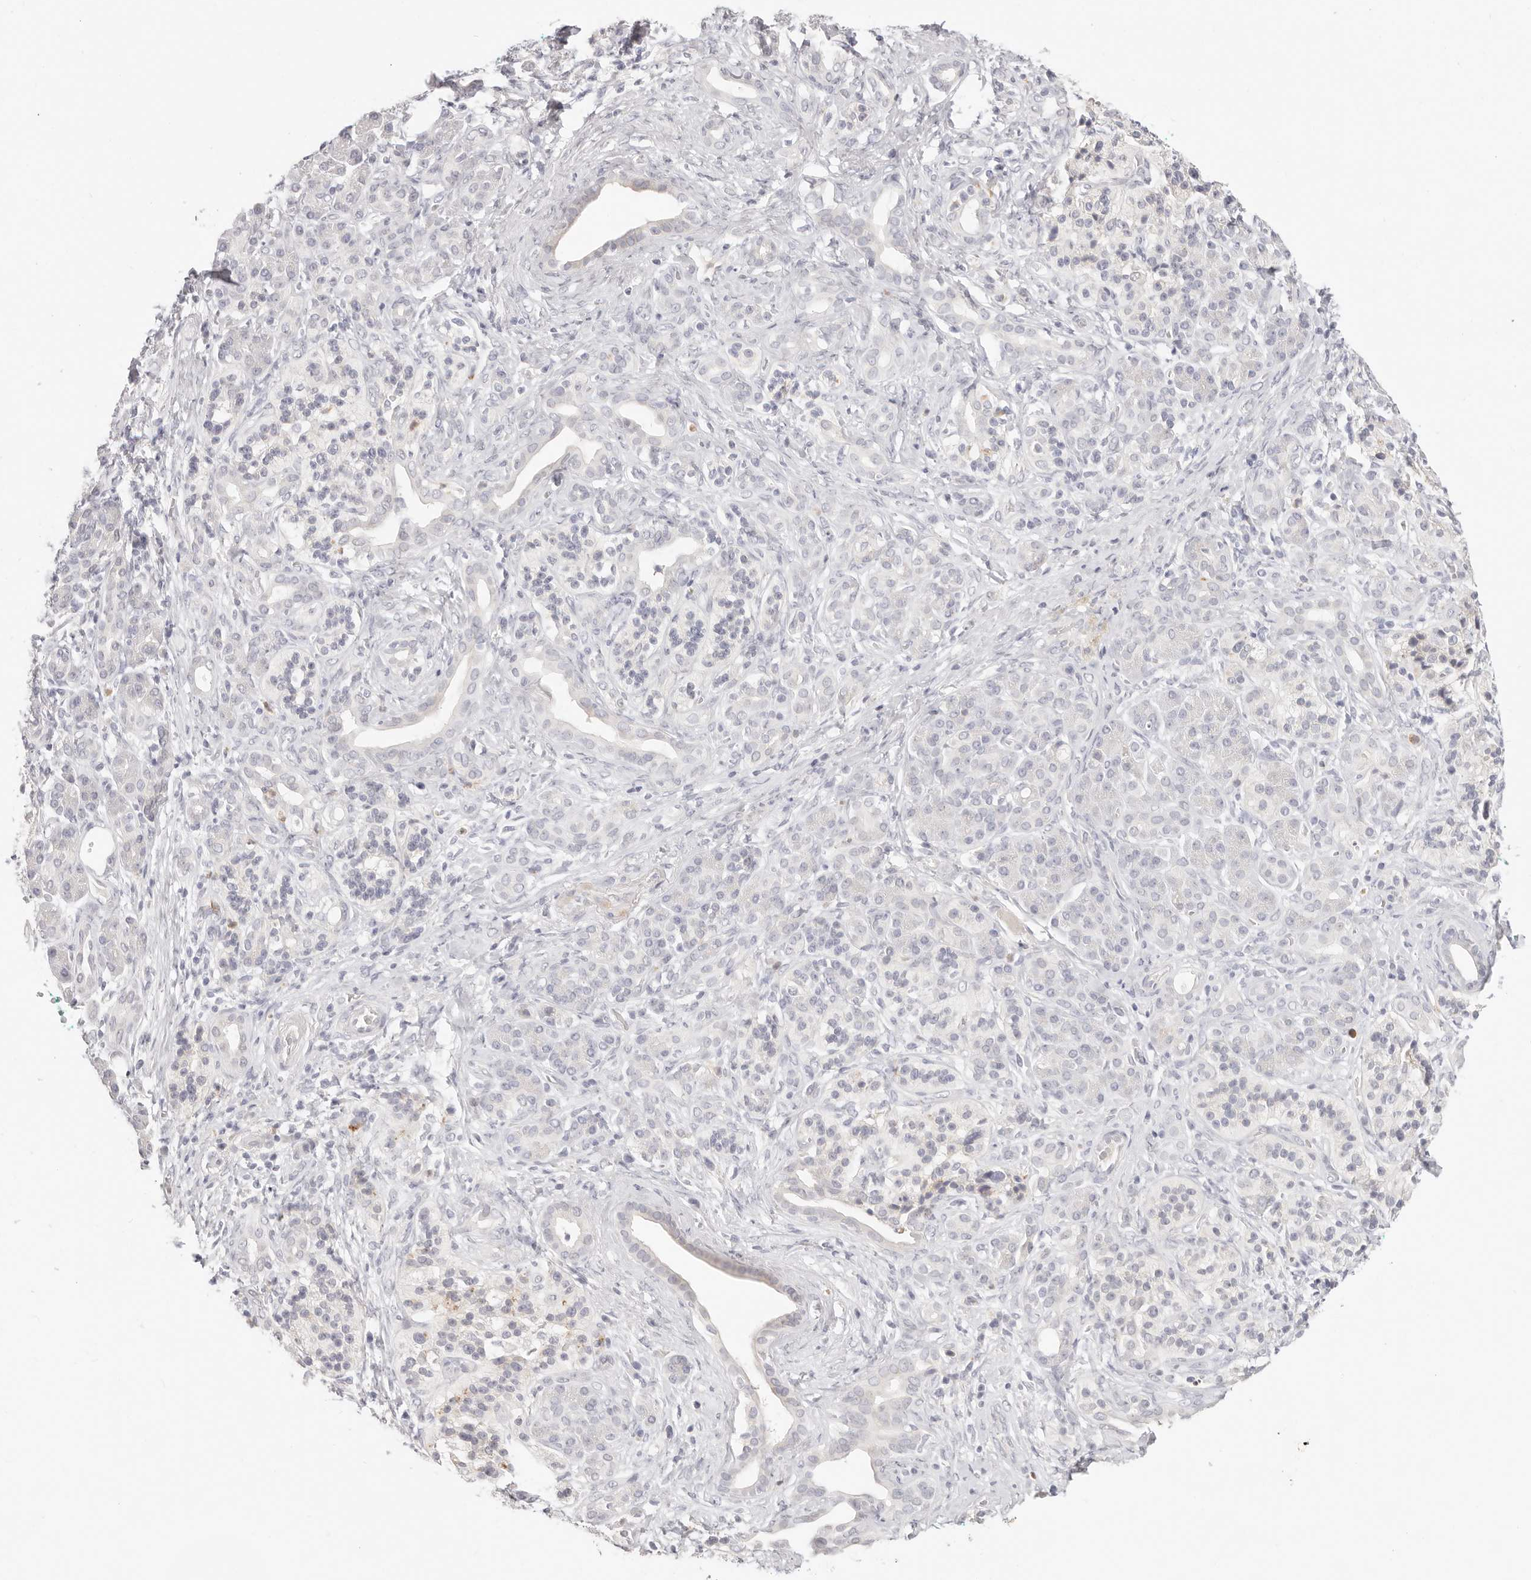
{"staining": {"intensity": "negative", "quantity": "none", "location": "none"}, "tissue": "pancreatic cancer", "cell_type": "Tumor cells", "image_type": "cancer", "snomed": [{"axis": "morphology", "description": "Adenocarcinoma, NOS"}, {"axis": "topography", "description": "Pancreas"}], "caption": "A micrograph of pancreatic cancer (adenocarcinoma) stained for a protein reveals no brown staining in tumor cells.", "gene": "ASCL1", "patient": {"sex": "male", "age": 78}}